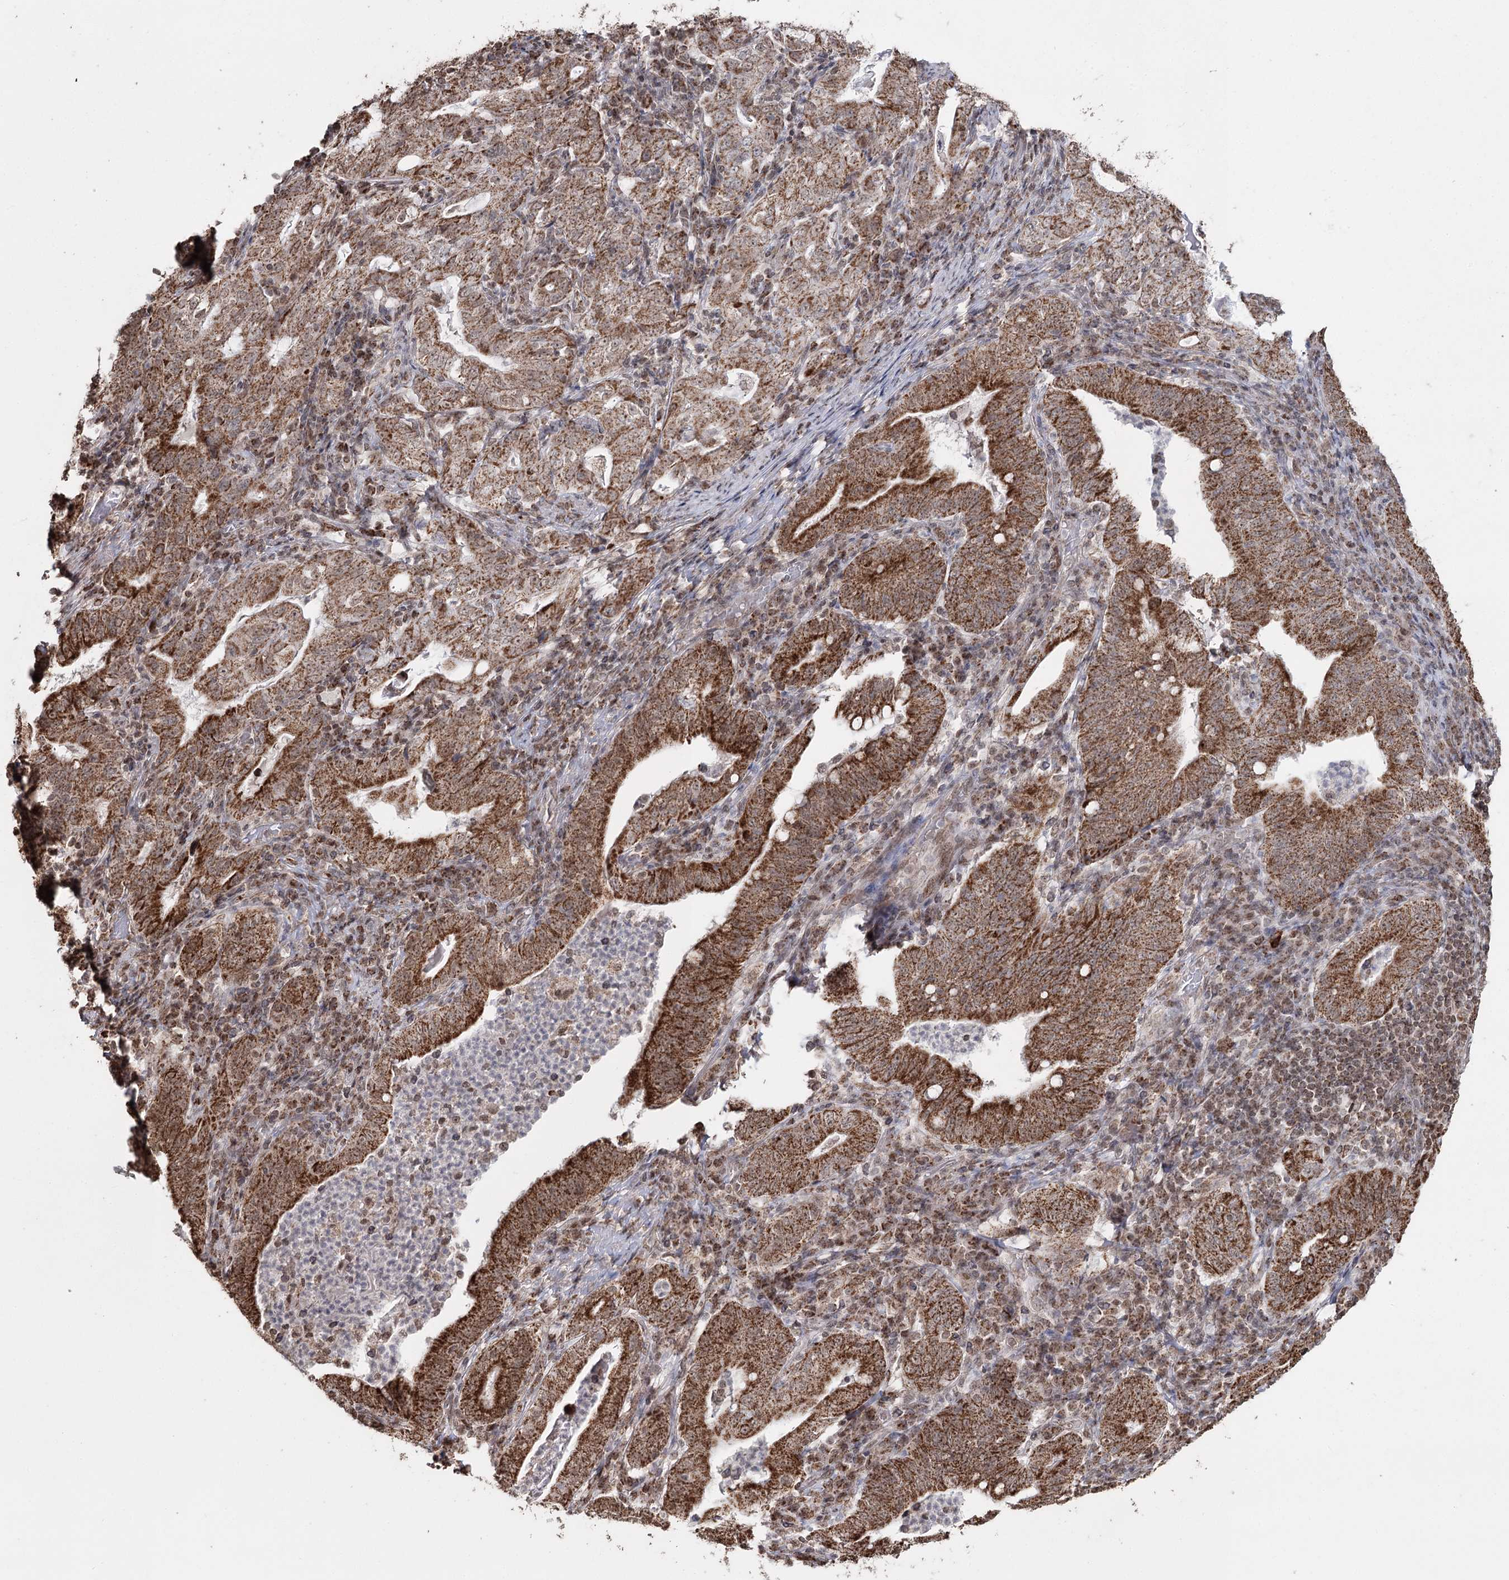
{"staining": {"intensity": "strong", "quantity": ">75%", "location": "cytoplasmic/membranous"}, "tissue": "stomach cancer", "cell_type": "Tumor cells", "image_type": "cancer", "snomed": [{"axis": "morphology", "description": "Normal tissue, NOS"}, {"axis": "morphology", "description": "Adenocarcinoma, NOS"}, {"axis": "topography", "description": "Esophagus"}, {"axis": "topography", "description": "Stomach, upper"}, {"axis": "topography", "description": "Peripheral nerve tissue"}], "caption": "IHC photomicrograph of neoplastic tissue: human stomach cancer (adenocarcinoma) stained using immunohistochemistry (IHC) reveals high levels of strong protein expression localized specifically in the cytoplasmic/membranous of tumor cells, appearing as a cytoplasmic/membranous brown color.", "gene": "PDHX", "patient": {"sex": "male", "age": 62}}